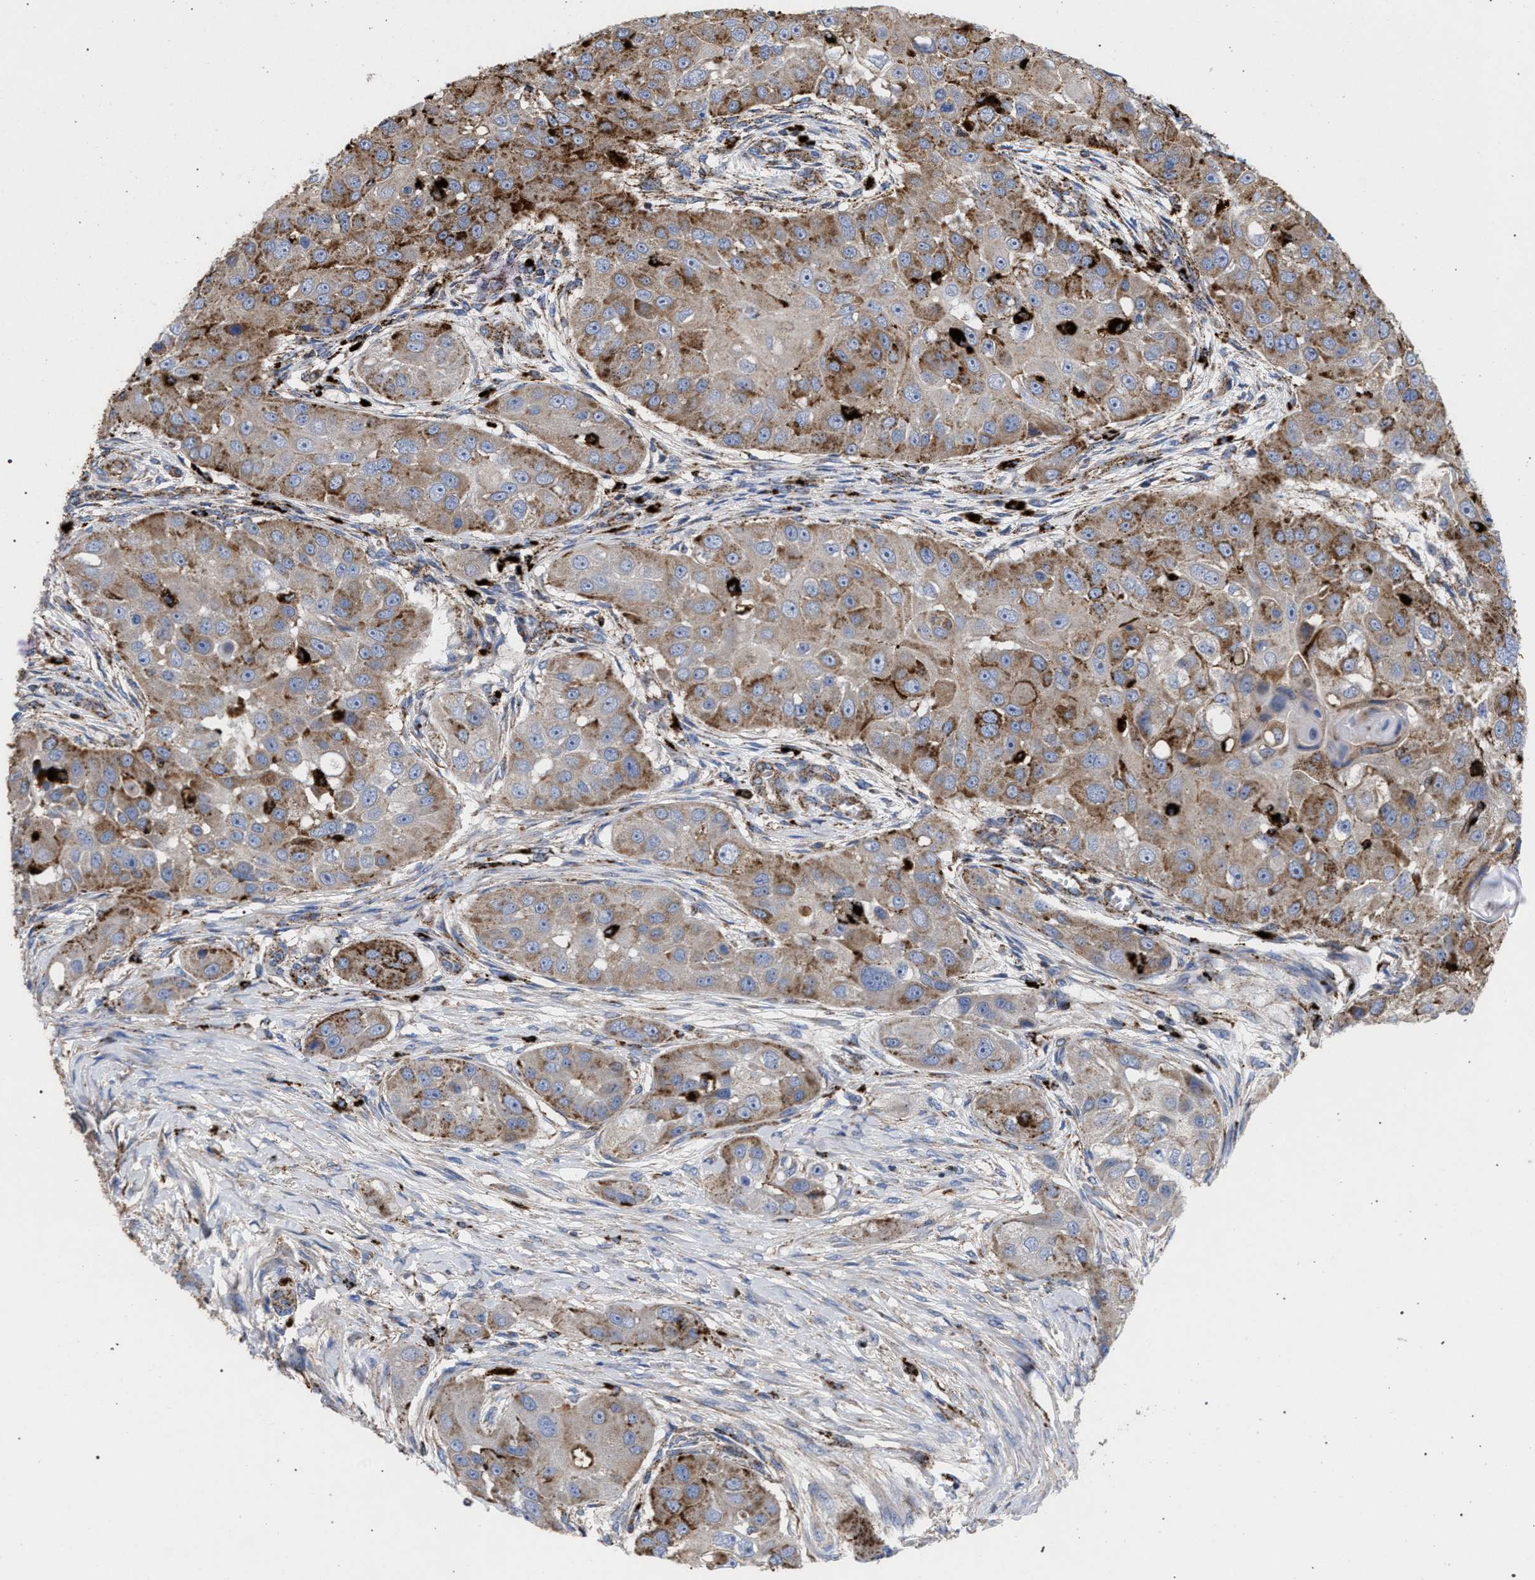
{"staining": {"intensity": "moderate", "quantity": ">75%", "location": "cytoplasmic/membranous"}, "tissue": "head and neck cancer", "cell_type": "Tumor cells", "image_type": "cancer", "snomed": [{"axis": "morphology", "description": "Normal tissue, NOS"}, {"axis": "morphology", "description": "Squamous cell carcinoma, NOS"}, {"axis": "topography", "description": "Skeletal muscle"}, {"axis": "topography", "description": "Head-Neck"}], "caption": "The image demonstrates immunohistochemical staining of head and neck squamous cell carcinoma. There is moderate cytoplasmic/membranous staining is seen in approximately >75% of tumor cells.", "gene": "PPT1", "patient": {"sex": "male", "age": 51}}